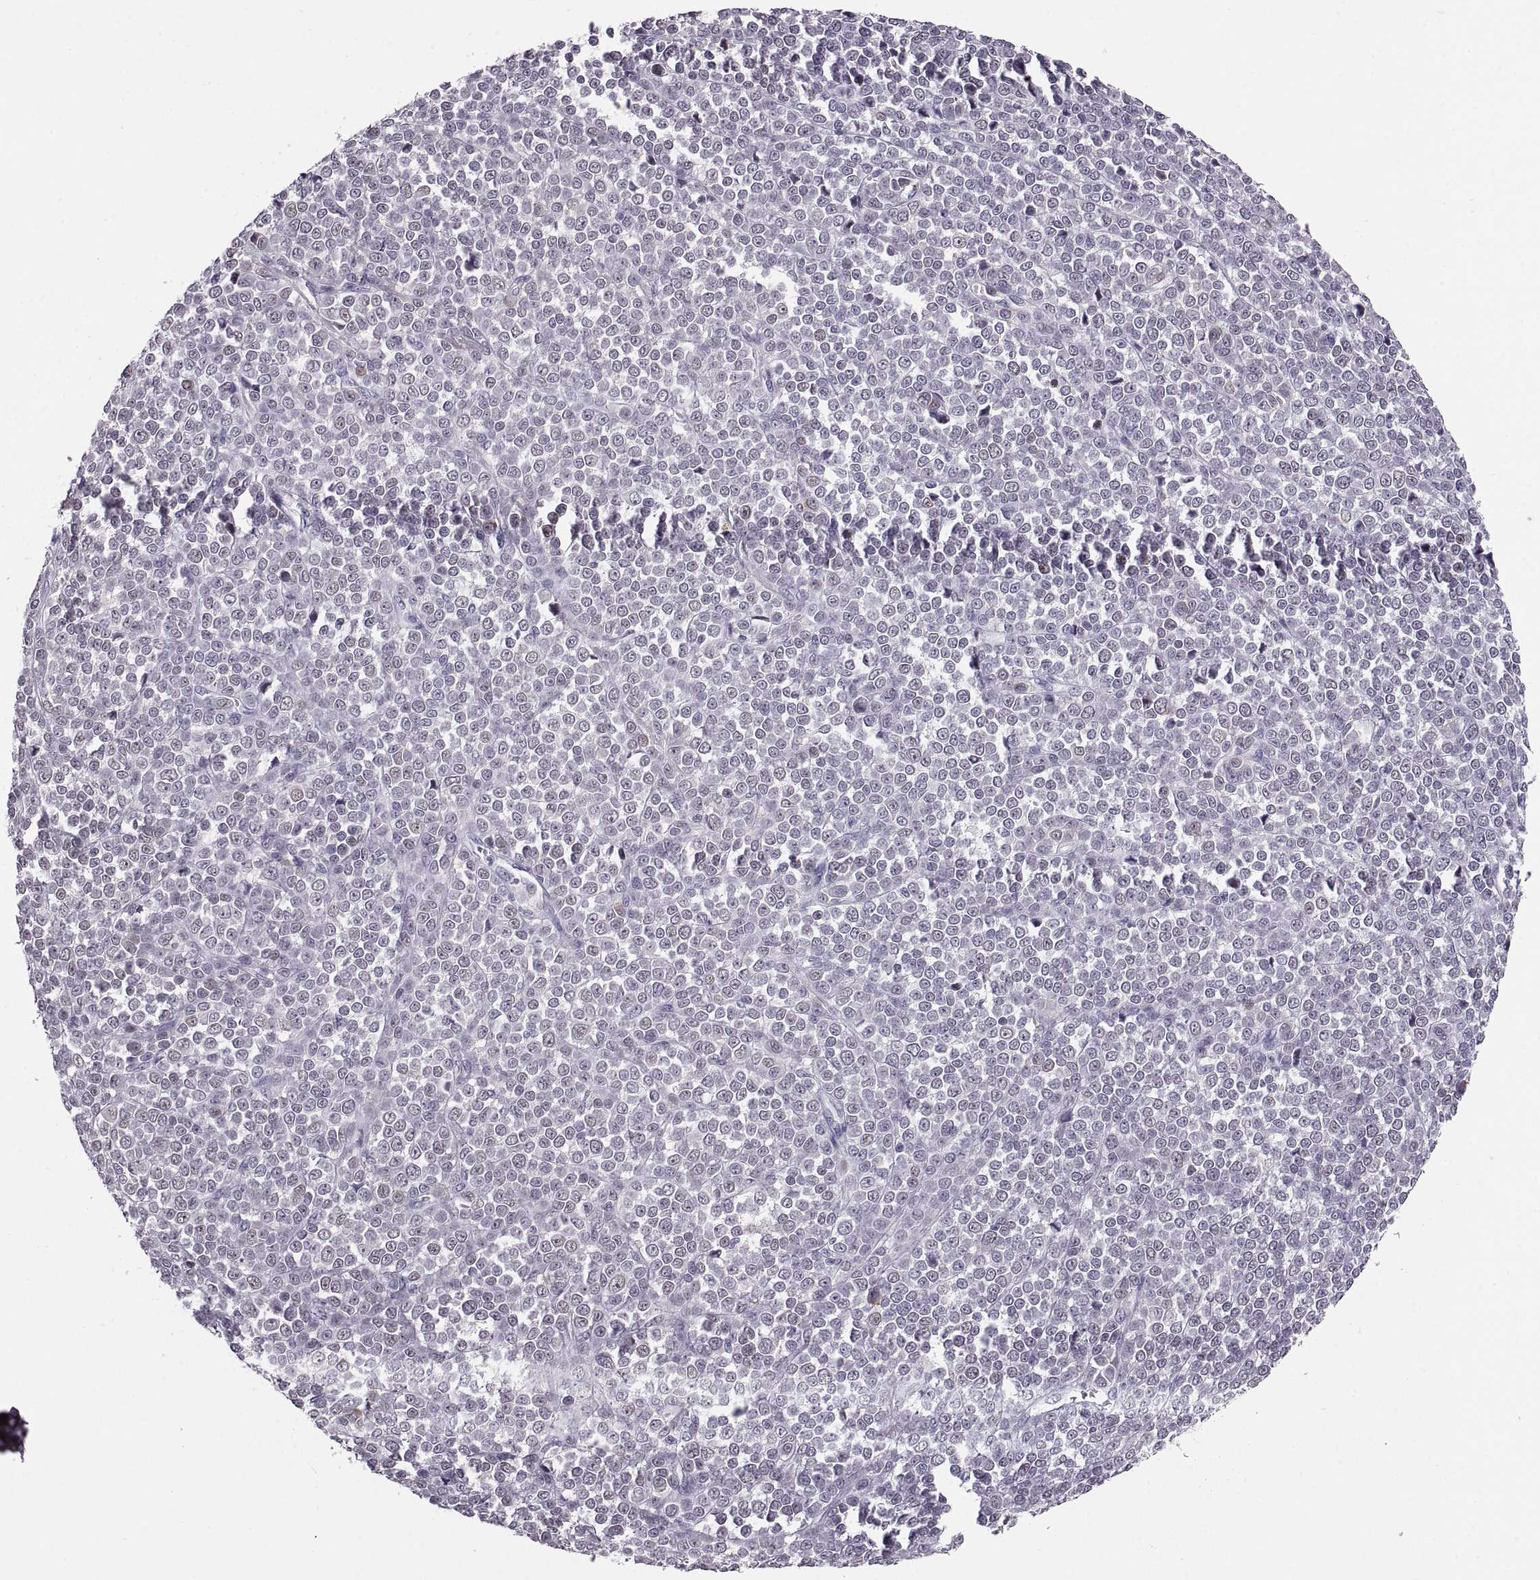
{"staining": {"intensity": "negative", "quantity": "none", "location": "none"}, "tissue": "melanoma", "cell_type": "Tumor cells", "image_type": "cancer", "snomed": [{"axis": "morphology", "description": "Malignant melanoma, NOS"}, {"axis": "topography", "description": "Skin"}], "caption": "Immunohistochemistry micrograph of melanoma stained for a protein (brown), which reveals no expression in tumor cells.", "gene": "MAGEB18", "patient": {"sex": "female", "age": 95}}